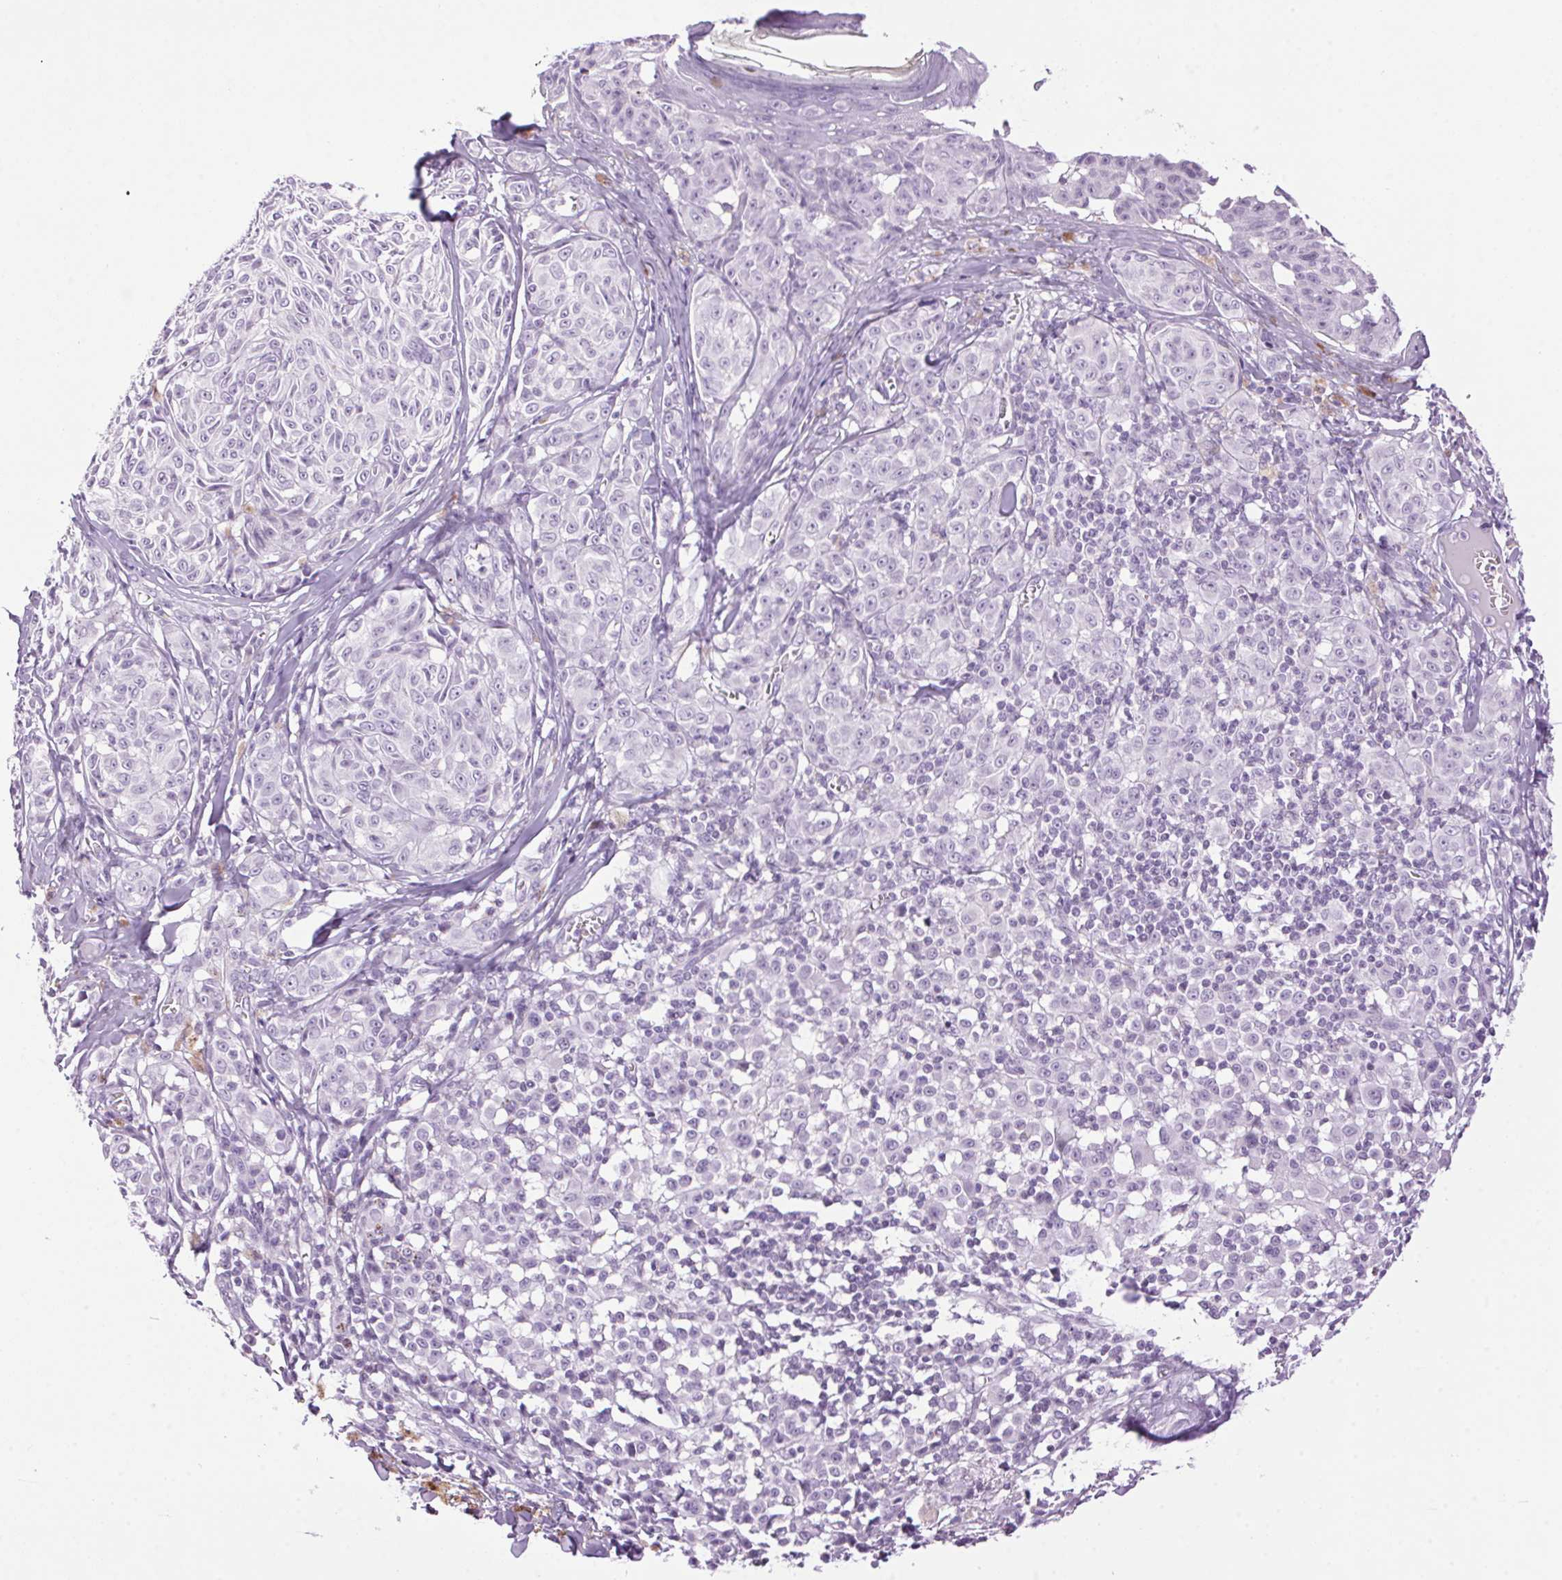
{"staining": {"intensity": "negative", "quantity": "none", "location": "none"}, "tissue": "melanoma", "cell_type": "Tumor cells", "image_type": "cancer", "snomed": [{"axis": "morphology", "description": "Malignant melanoma, NOS"}, {"axis": "topography", "description": "Skin"}], "caption": "Malignant melanoma was stained to show a protein in brown. There is no significant staining in tumor cells.", "gene": "TMEM88B", "patient": {"sex": "female", "age": 43}}